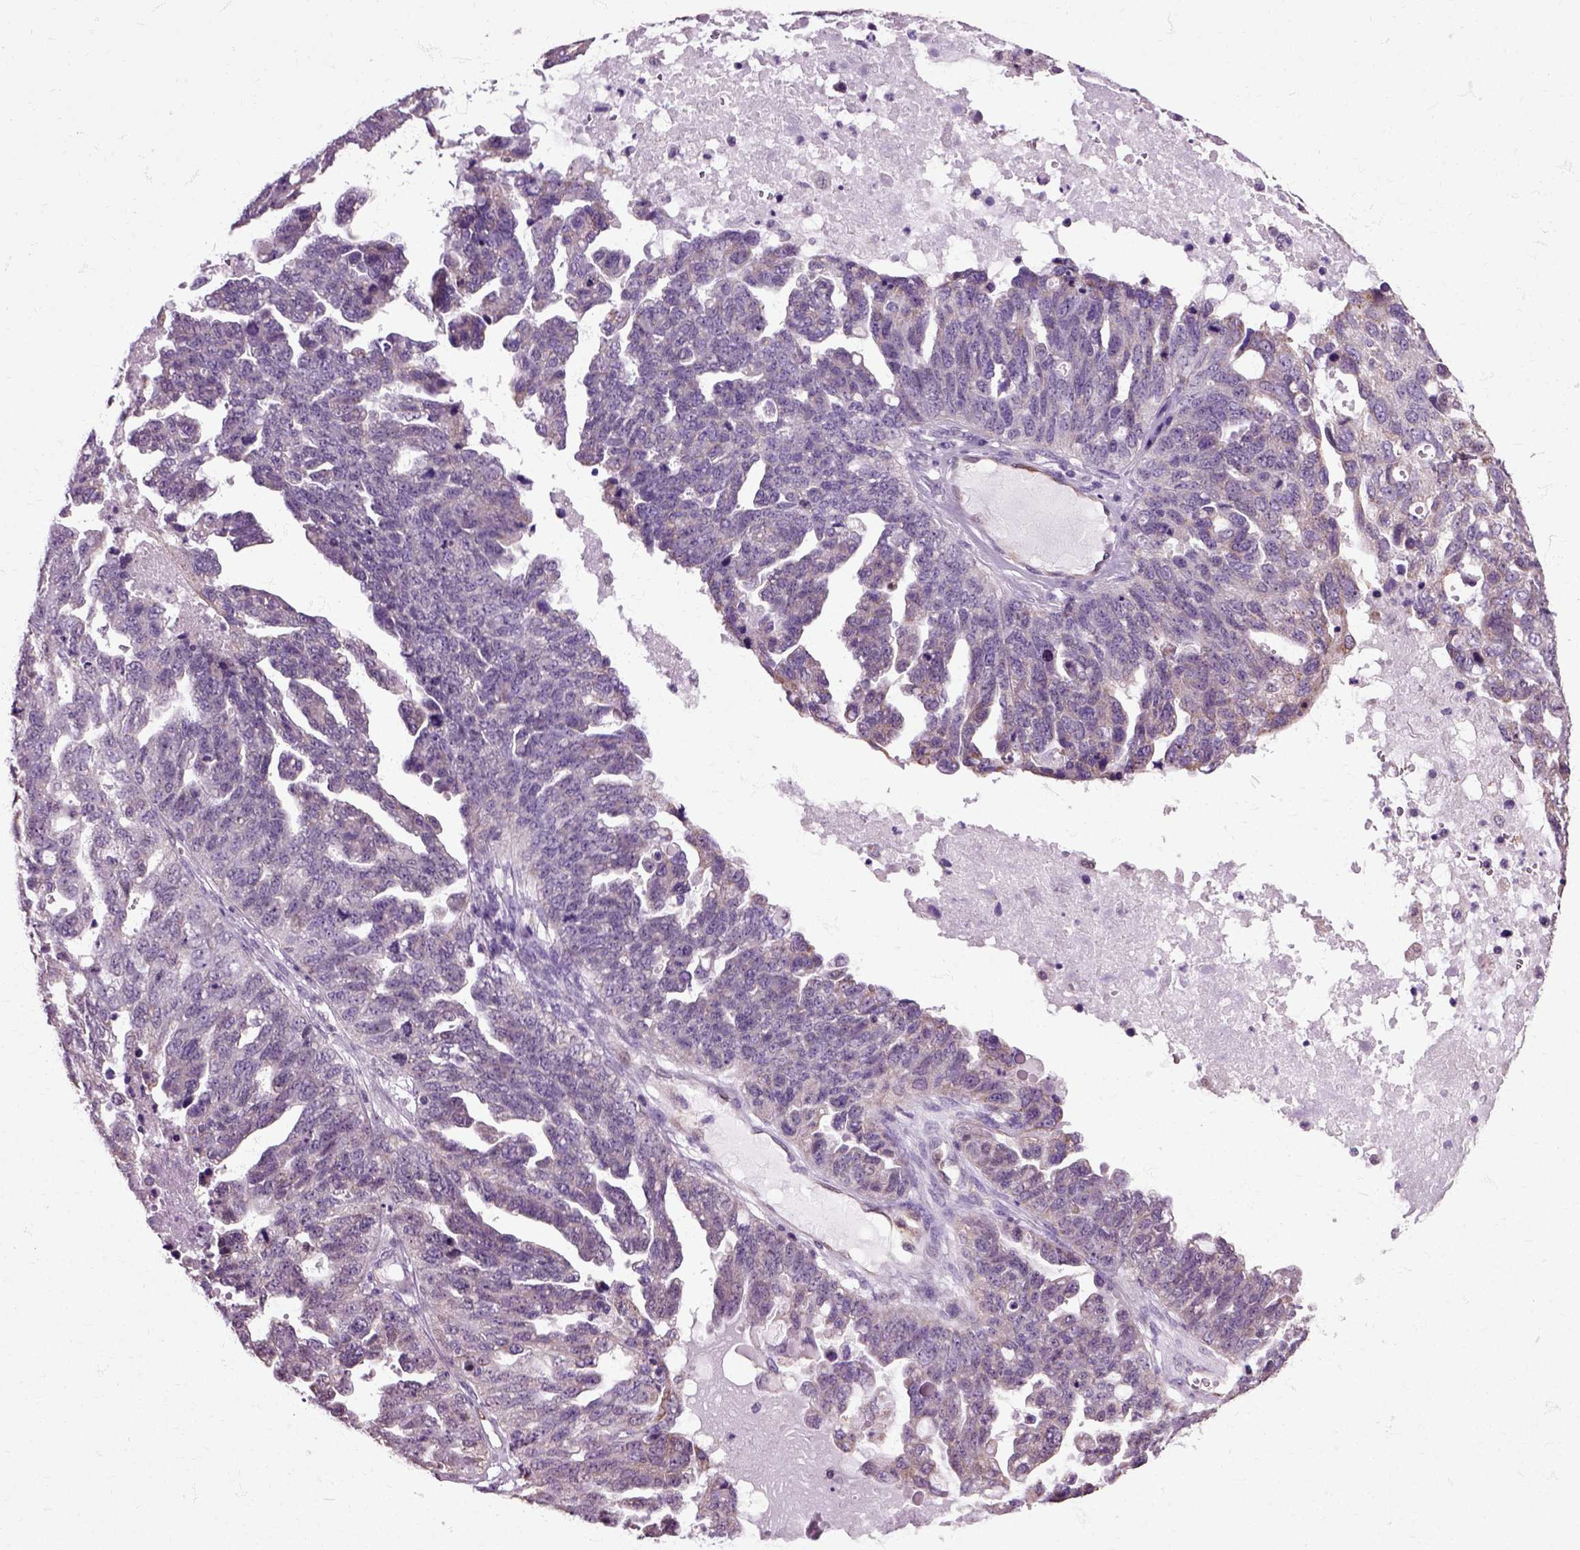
{"staining": {"intensity": "weak", "quantity": "<25%", "location": "cytoplasmic/membranous"}, "tissue": "ovarian cancer", "cell_type": "Tumor cells", "image_type": "cancer", "snomed": [{"axis": "morphology", "description": "Cystadenocarcinoma, serous, NOS"}, {"axis": "topography", "description": "Ovary"}], "caption": "Micrograph shows no protein expression in tumor cells of serous cystadenocarcinoma (ovarian) tissue.", "gene": "HSPA2", "patient": {"sex": "female", "age": 71}}